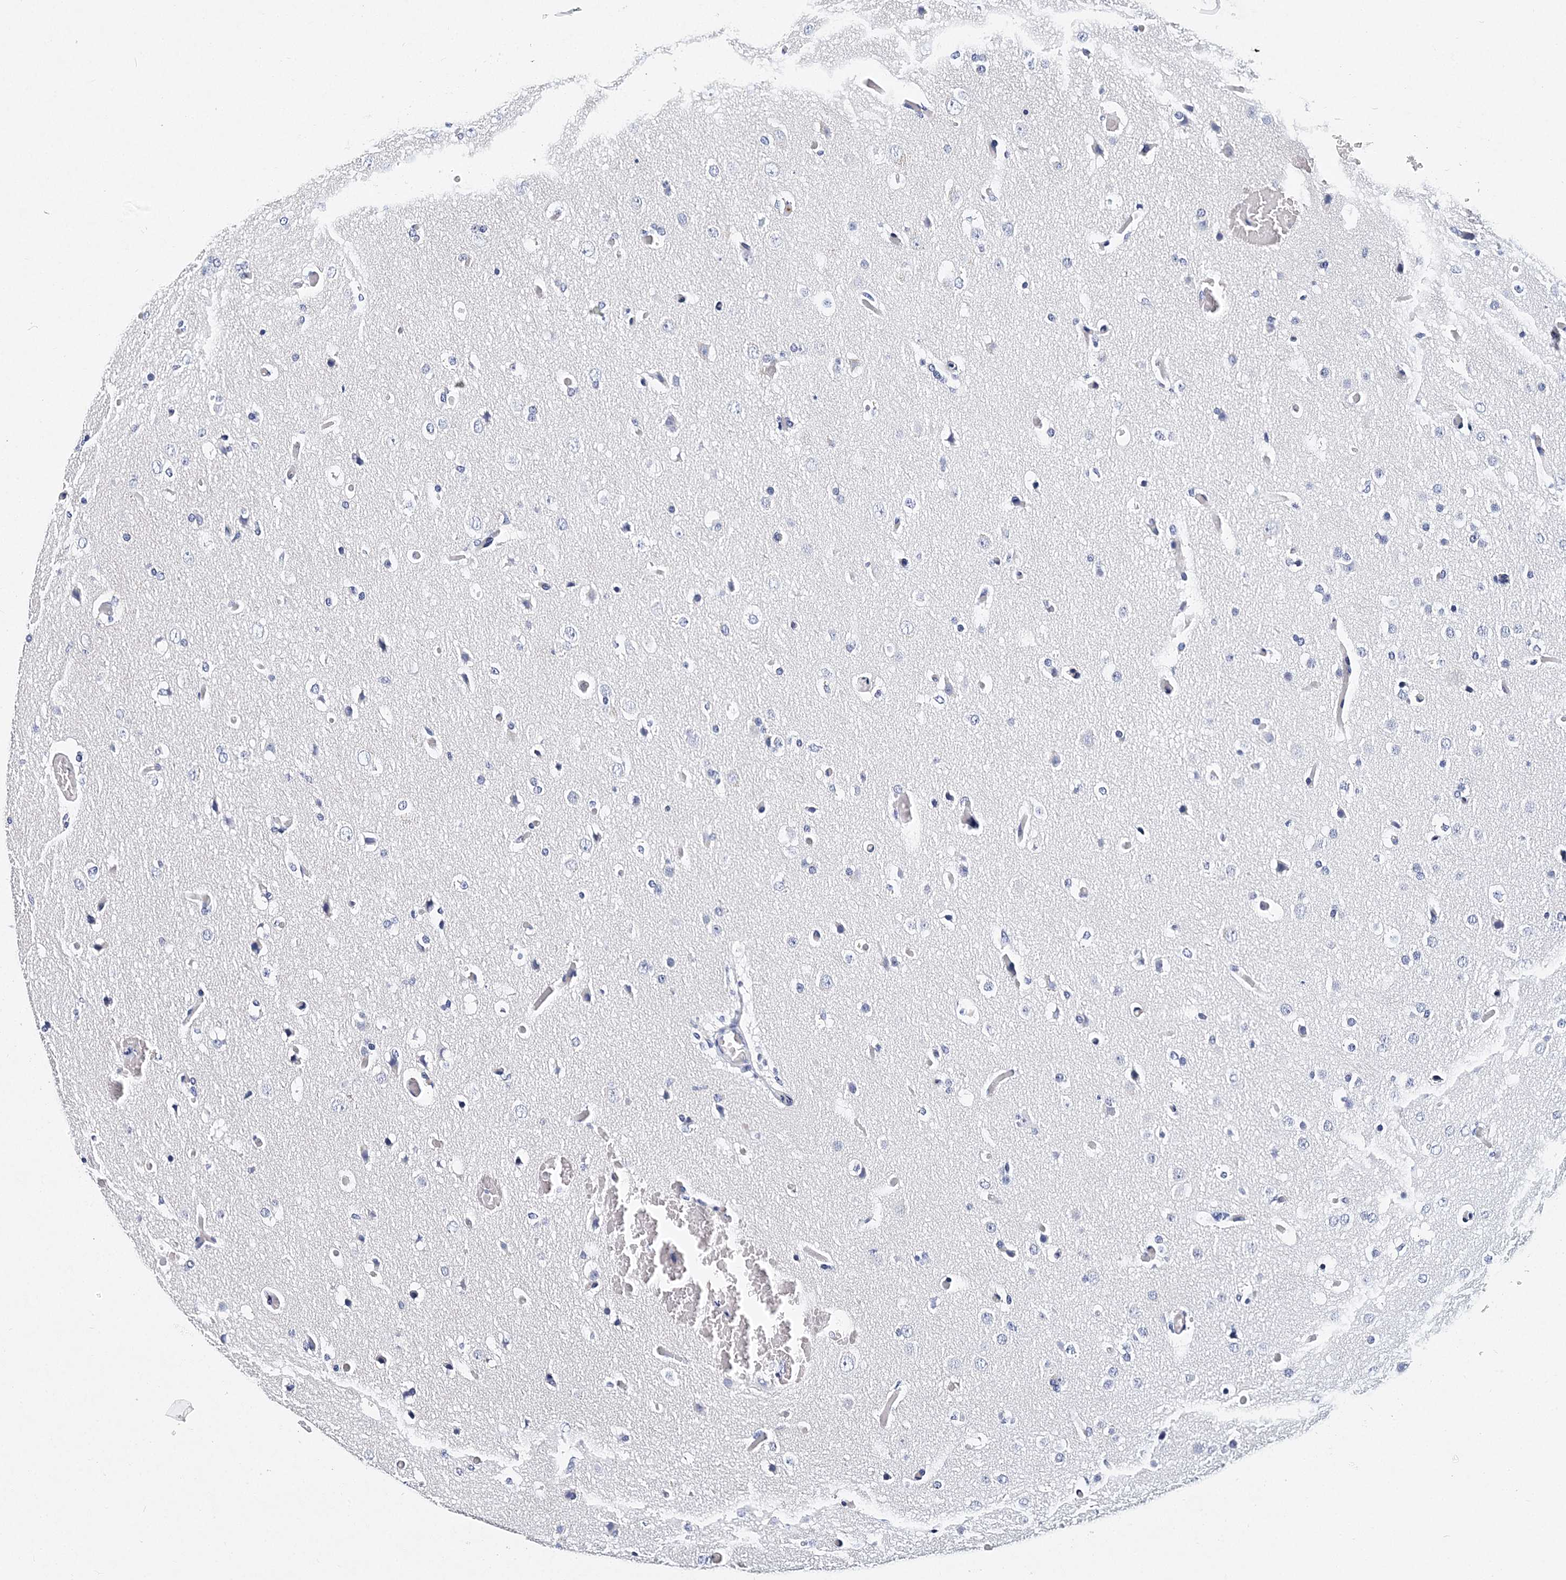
{"staining": {"intensity": "negative", "quantity": "none", "location": "none"}, "tissue": "glioma", "cell_type": "Tumor cells", "image_type": "cancer", "snomed": [{"axis": "morphology", "description": "Glioma, malignant, High grade"}, {"axis": "topography", "description": "Cerebral cortex"}], "caption": "Image shows no significant protein expression in tumor cells of glioma.", "gene": "ITGA2B", "patient": {"sex": "female", "age": 36}}